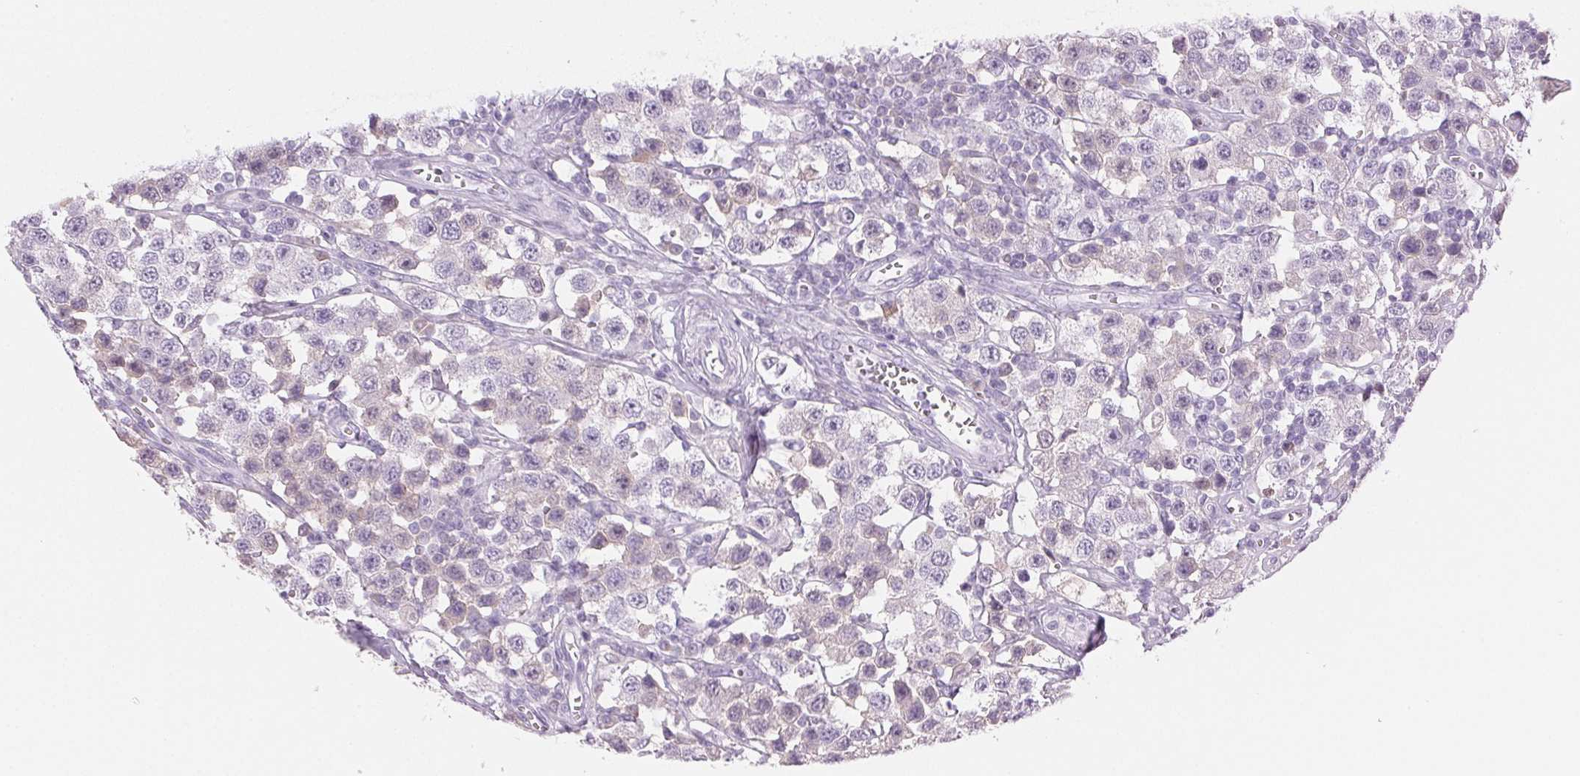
{"staining": {"intensity": "negative", "quantity": "none", "location": "none"}, "tissue": "testis cancer", "cell_type": "Tumor cells", "image_type": "cancer", "snomed": [{"axis": "morphology", "description": "Seminoma, NOS"}, {"axis": "topography", "description": "Testis"}], "caption": "There is no significant expression in tumor cells of testis cancer (seminoma).", "gene": "PADI4", "patient": {"sex": "male", "age": 34}}